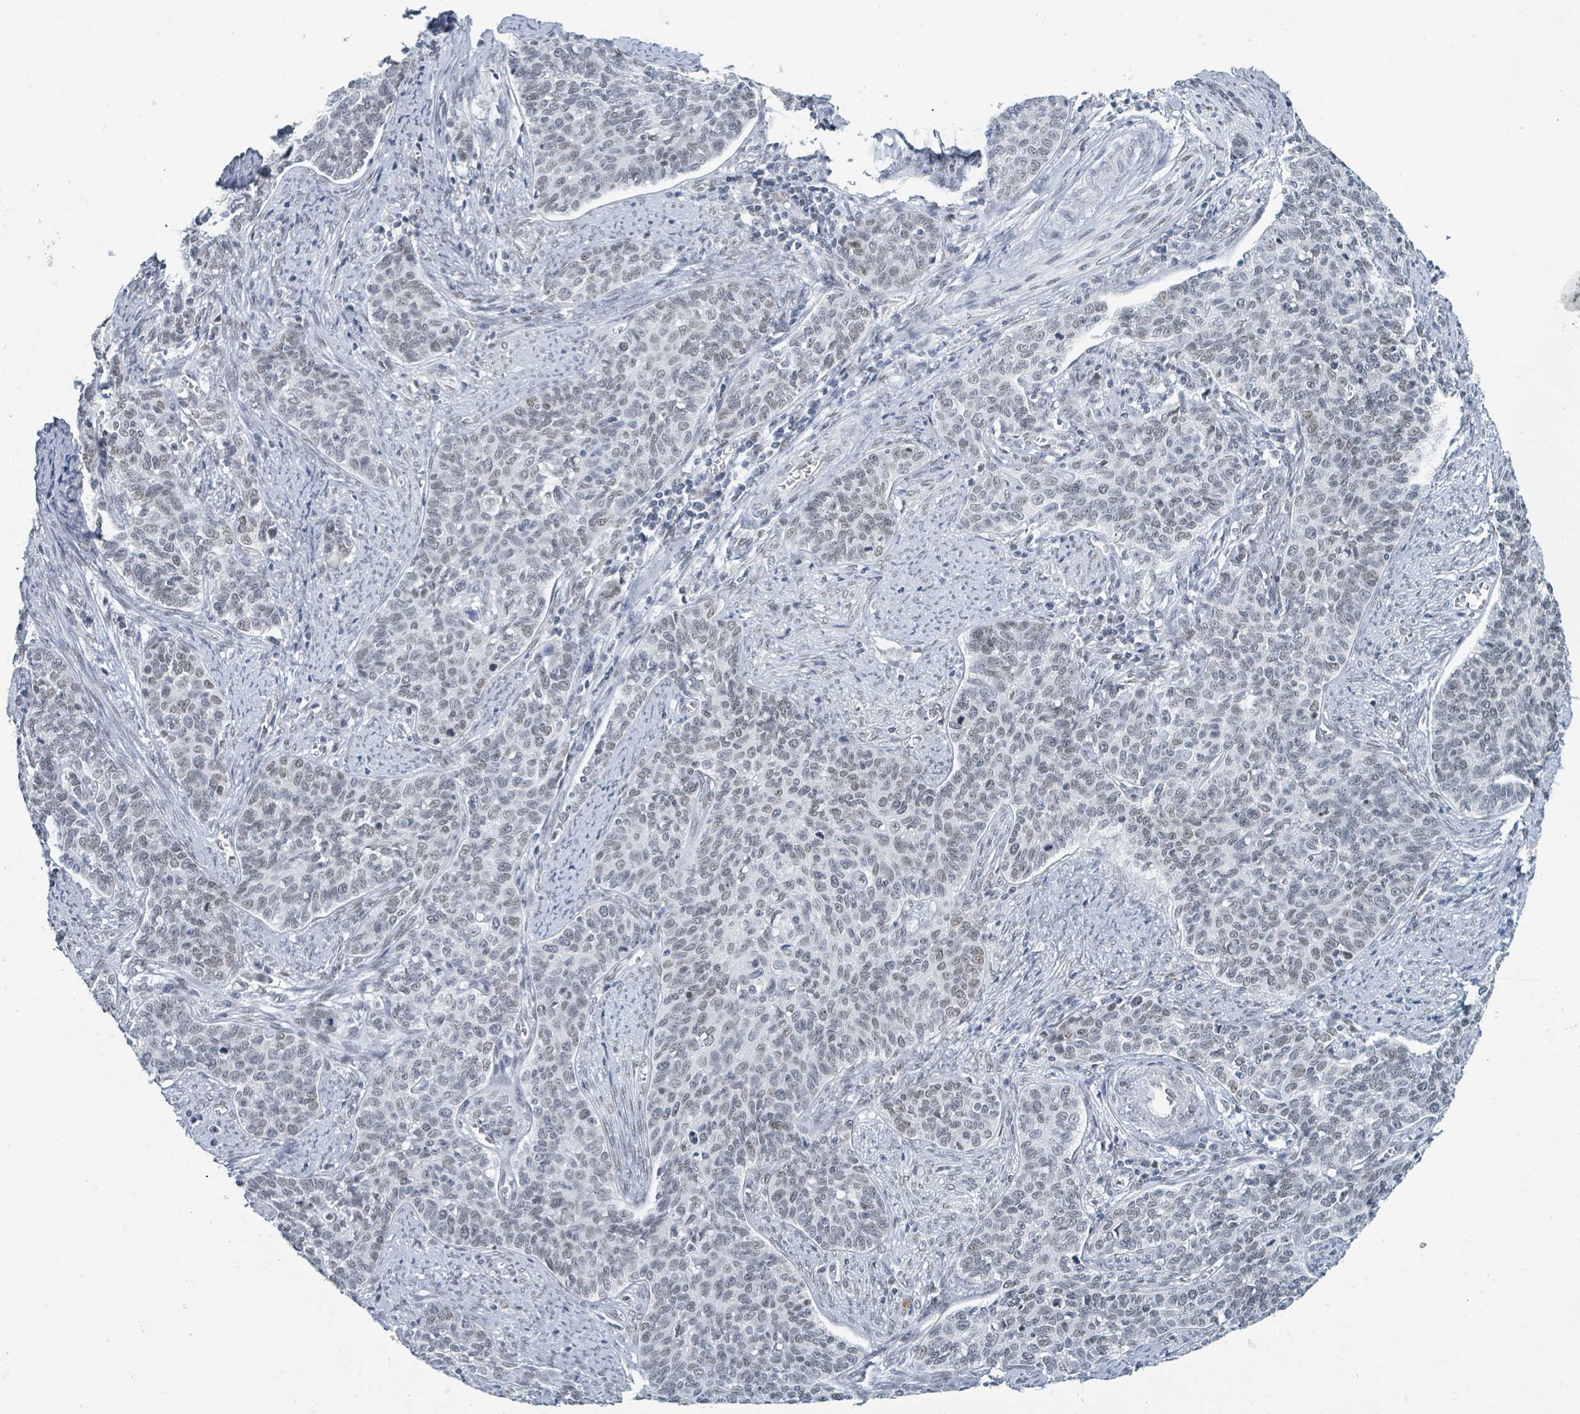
{"staining": {"intensity": "negative", "quantity": "none", "location": "none"}, "tissue": "cervical cancer", "cell_type": "Tumor cells", "image_type": "cancer", "snomed": [{"axis": "morphology", "description": "Squamous cell carcinoma, NOS"}, {"axis": "topography", "description": "Cervix"}], "caption": "IHC histopathology image of cervical squamous cell carcinoma stained for a protein (brown), which exhibits no staining in tumor cells.", "gene": "EHMT2", "patient": {"sex": "female", "age": 39}}